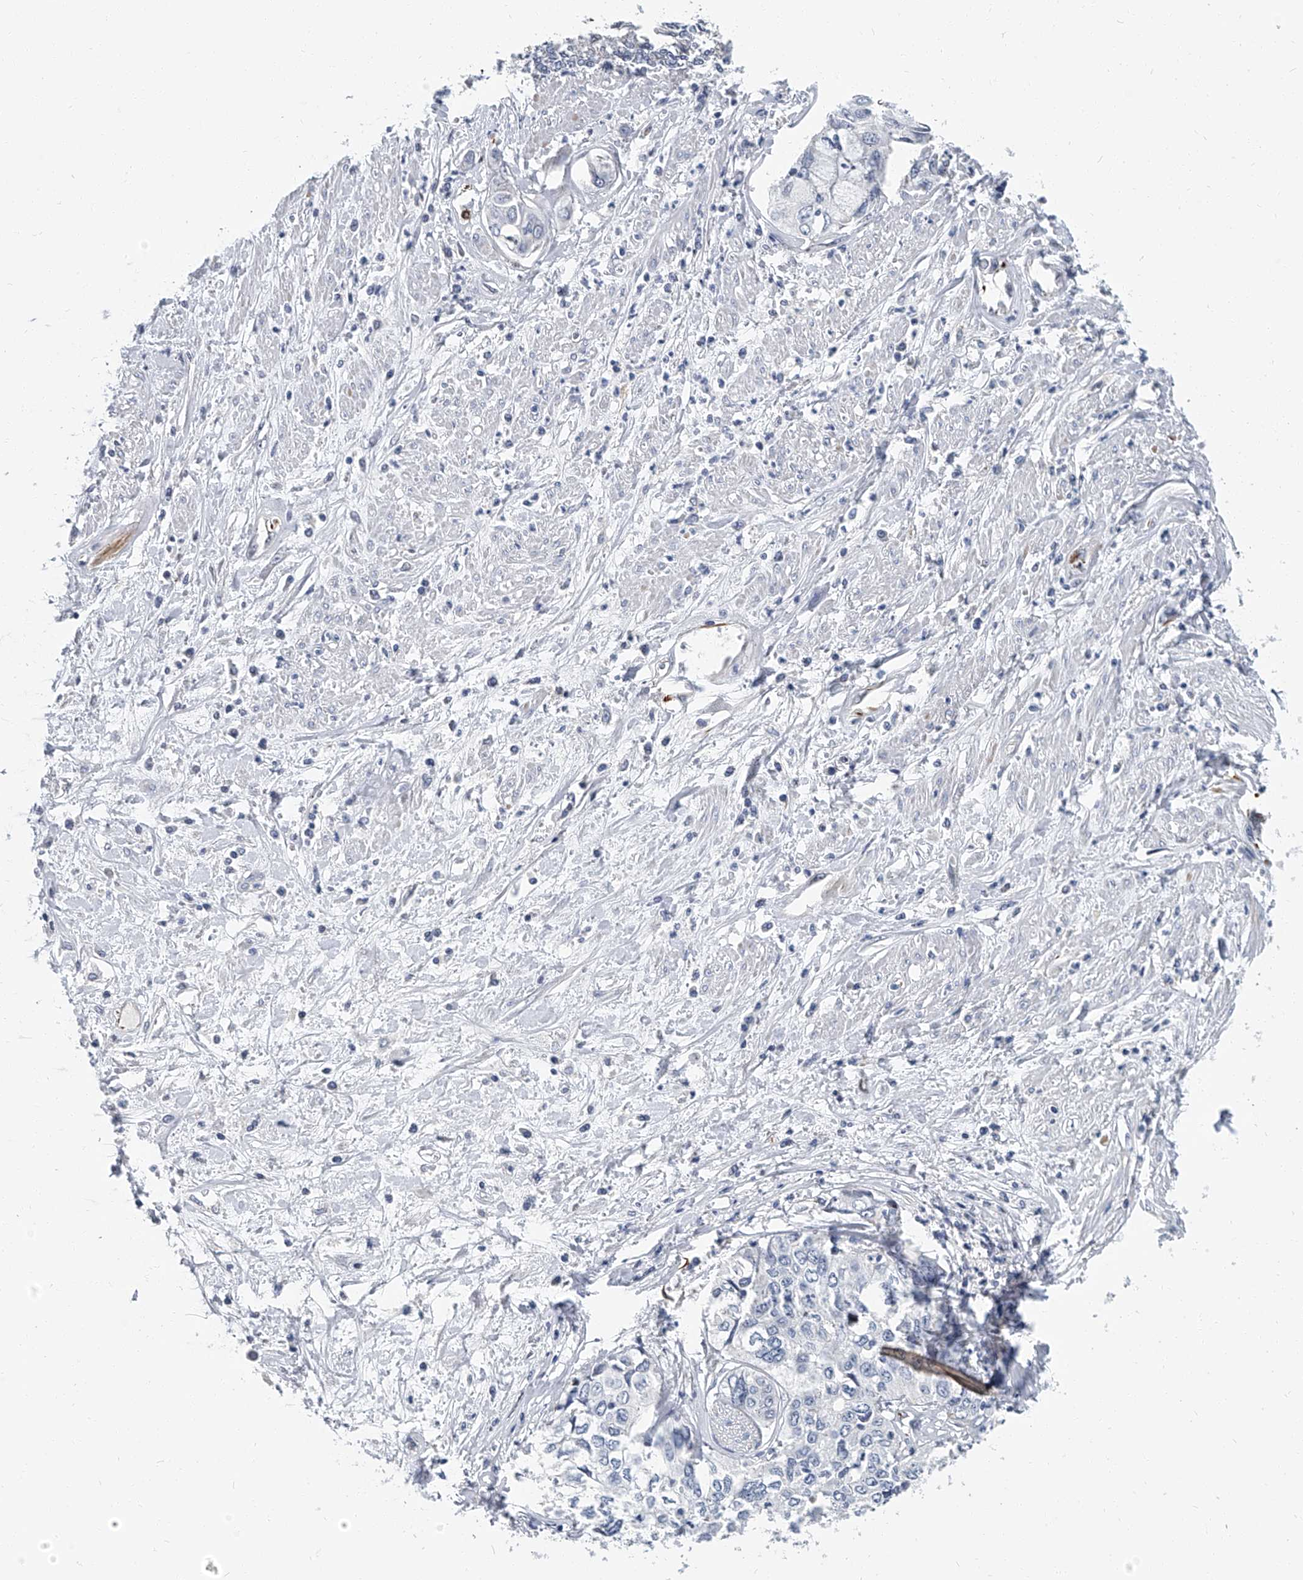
{"staining": {"intensity": "negative", "quantity": "none", "location": "none"}, "tissue": "cervical cancer", "cell_type": "Tumor cells", "image_type": "cancer", "snomed": [{"axis": "morphology", "description": "Squamous cell carcinoma, NOS"}, {"axis": "topography", "description": "Cervix"}], "caption": "Cervical cancer (squamous cell carcinoma) stained for a protein using IHC displays no positivity tumor cells.", "gene": "KIRREL1", "patient": {"sex": "female", "age": 31}}